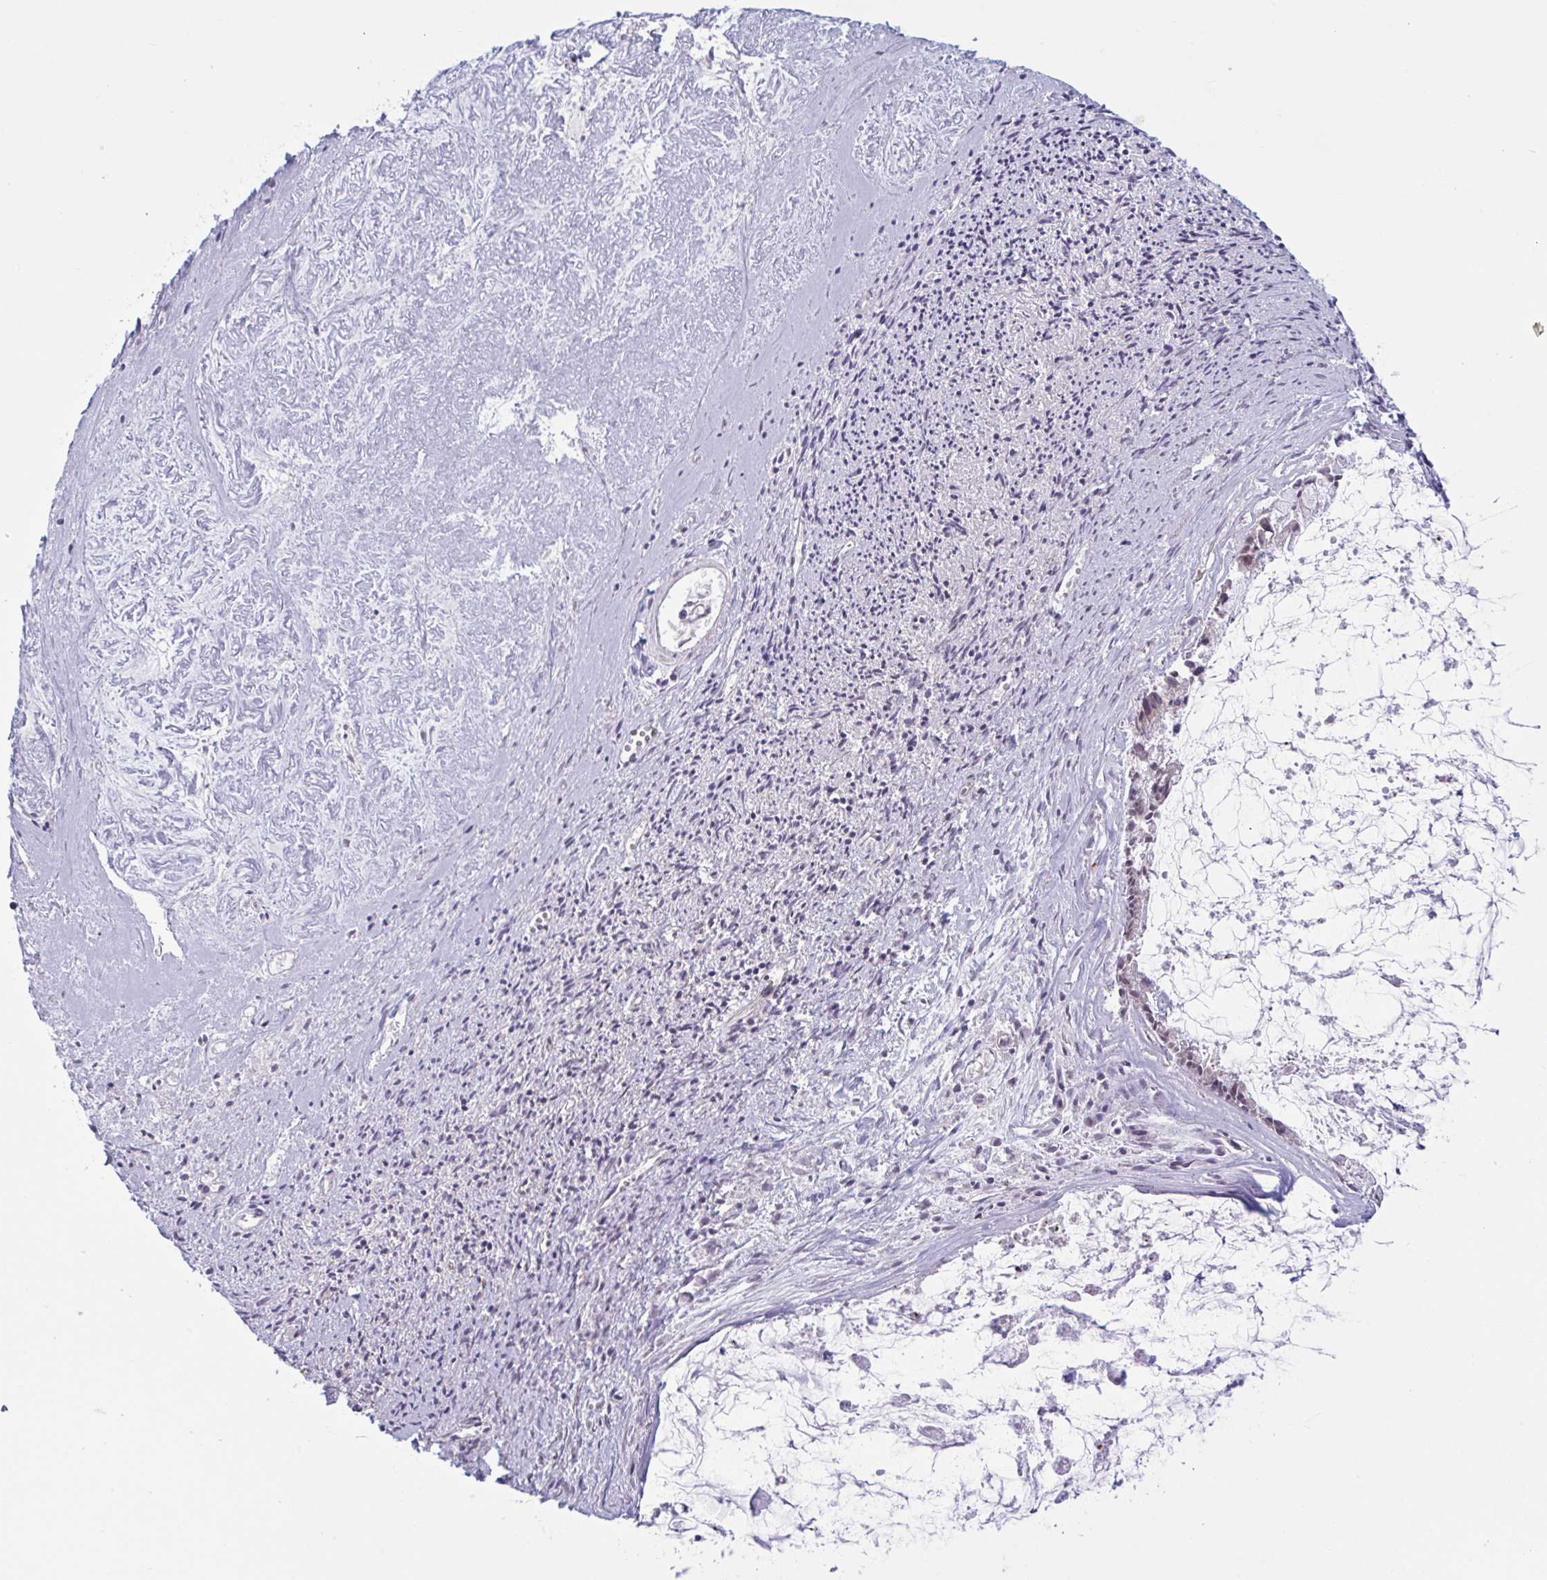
{"staining": {"intensity": "weak", "quantity": ">75%", "location": "nuclear"}, "tissue": "ovarian cancer", "cell_type": "Tumor cells", "image_type": "cancer", "snomed": [{"axis": "morphology", "description": "Cystadenocarcinoma, mucinous, NOS"}, {"axis": "topography", "description": "Ovary"}], "caption": "A brown stain shows weak nuclear staining of a protein in human ovarian mucinous cystadenocarcinoma tumor cells. The staining was performed using DAB to visualize the protein expression in brown, while the nuclei were stained in blue with hematoxylin (Magnification: 20x).", "gene": "TGM6", "patient": {"sex": "female", "age": 90}}